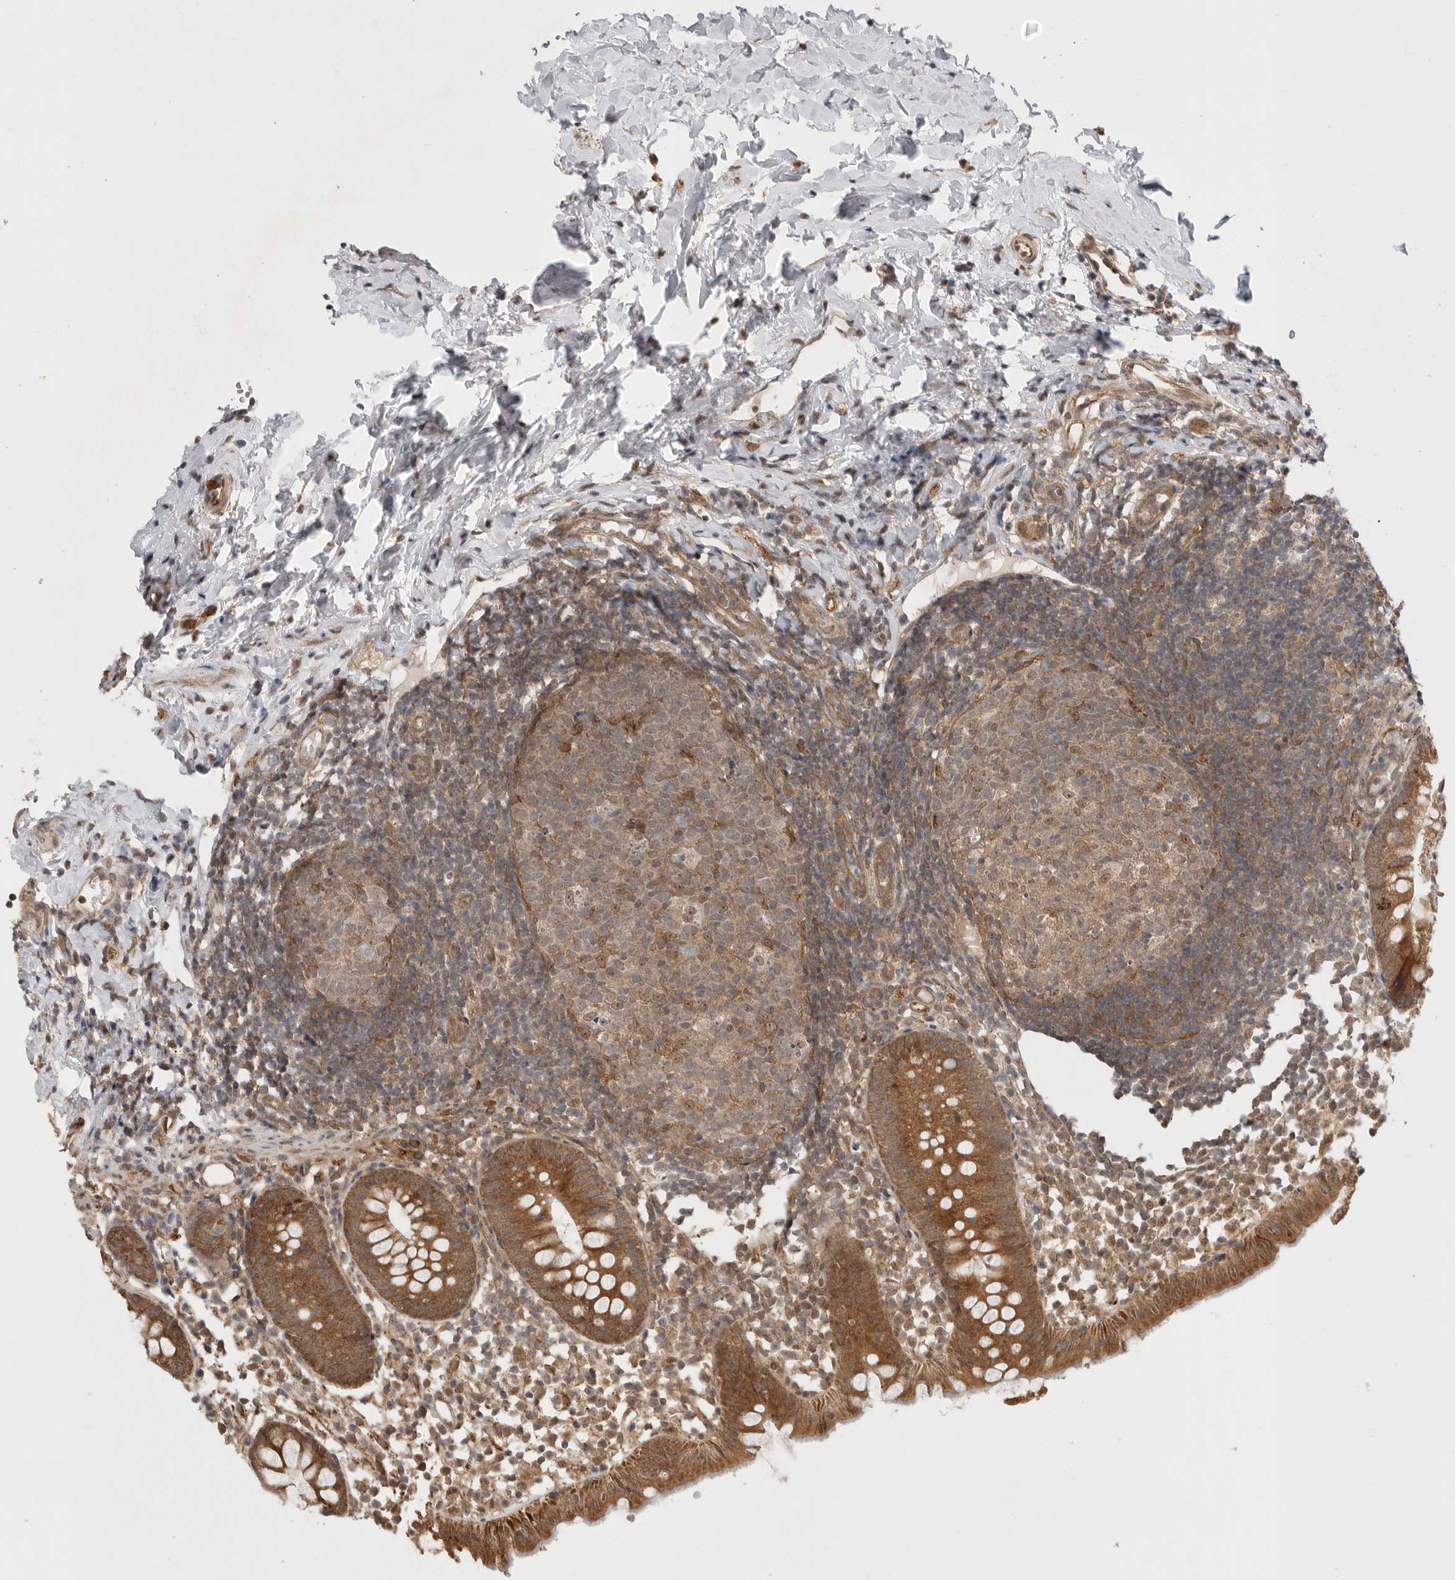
{"staining": {"intensity": "moderate", "quantity": ">75%", "location": "cytoplasmic/membranous"}, "tissue": "appendix", "cell_type": "Glandular cells", "image_type": "normal", "snomed": [{"axis": "morphology", "description": "Normal tissue, NOS"}, {"axis": "topography", "description": "Appendix"}], "caption": "Appendix stained for a protein (brown) demonstrates moderate cytoplasmic/membranous positive positivity in about >75% of glandular cells.", "gene": "VPS50", "patient": {"sex": "female", "age": 20}}